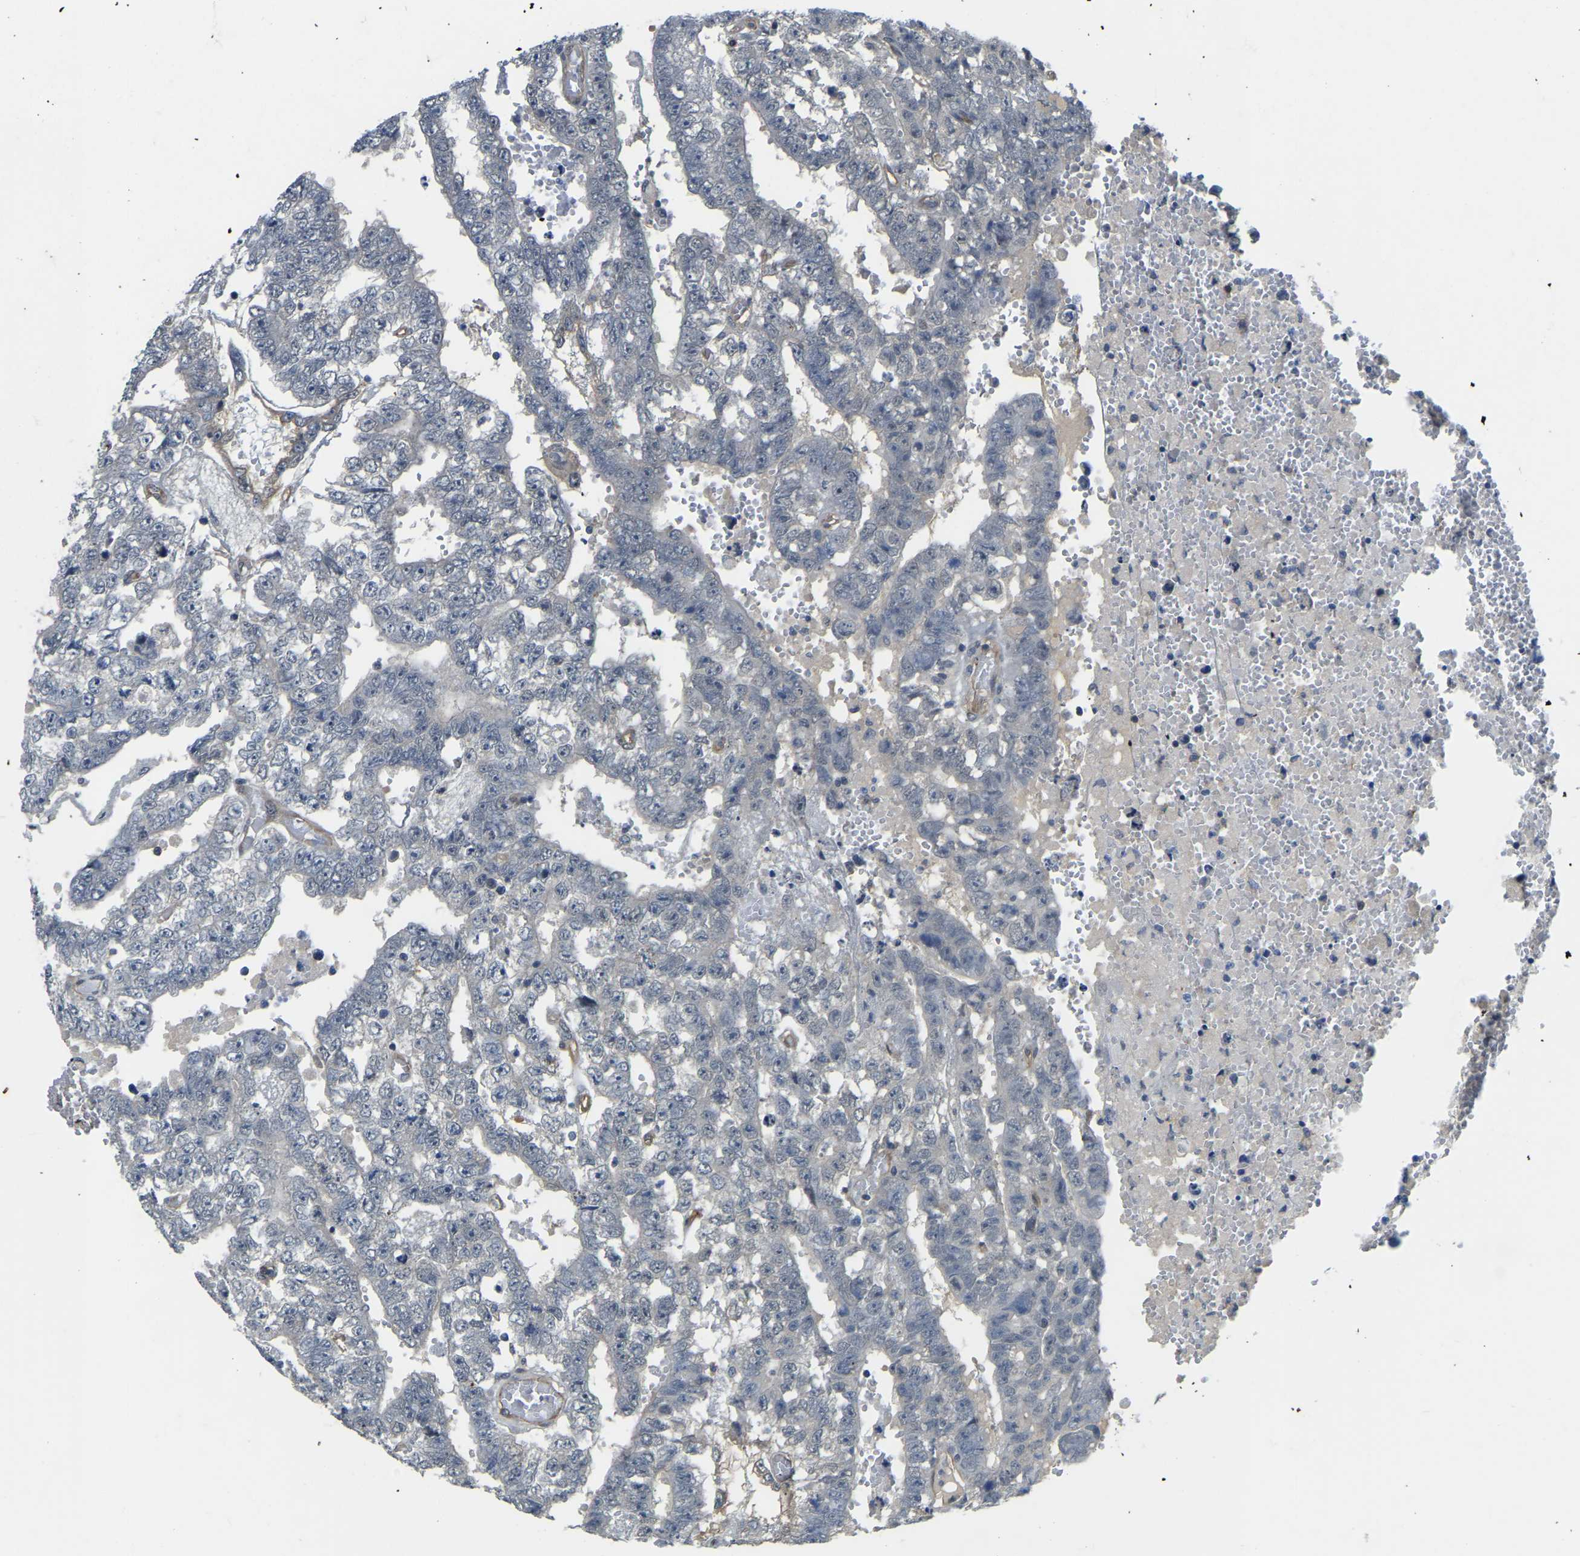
{"staining": {"intensity": "negative", "quantity": "none", "location": "none"}, "tissue": "testis cancer", "cell_type": "Tumor cells", "image_type": "cancer", "snomed": [{"axis": "morphology", "description": "Carcinoma, Embryonal, NOS"}, {"axis": "topography", "description": "Testis"}], "caption": "DAB (3,3'-diaminobenzidine) immunohistochemical staining of testis cancer exhibits no significant expression in tumor cells. (IHC, brightfield microscopy, high magnification).", "gene": "AHNAK", "patient": {"sex": "male", "age": 25}}